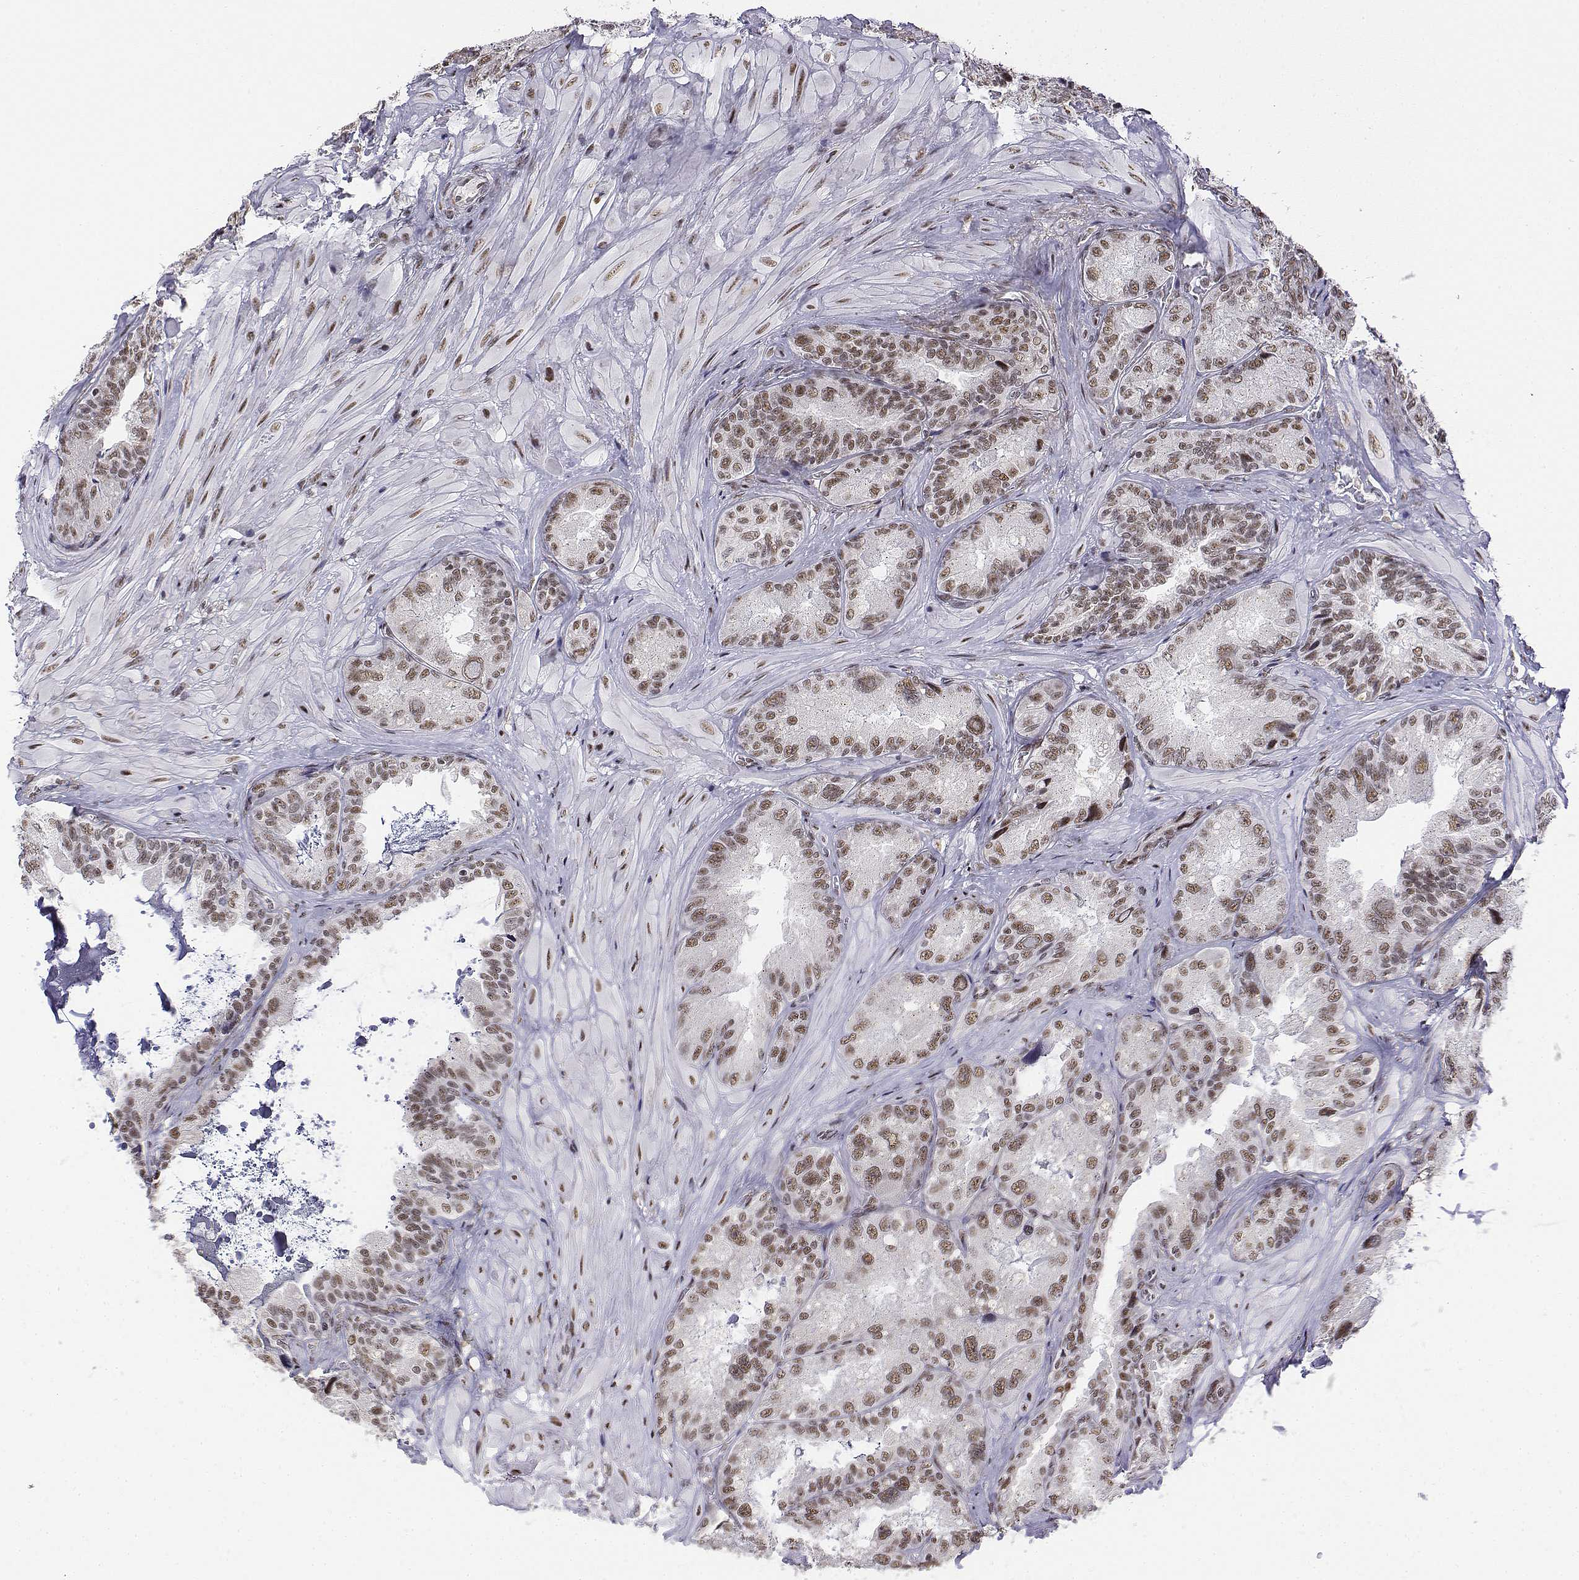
{"staining": {"intensity": "moderate", "quantity": ">75%", "location": "nuclear"}, "tissue": "seminal vesicle", "cell_type": "Glandular cells", "image_type": "normal", "snomed": [{"axis": "morphology", "description": "Normal tissue, NOS"}, {"axis": "topography", "description": "Seminal veicle"}], "caption": "Immunohistochemistry (DAB (3,3'-diaminobenzidine)) staining of benign human seminal vesicle exhibits moderate nuclear protein expression in approximately >75% of glandular cells. (DAB (3,3'-diaminobenzidine) IHC with brightfield microscopy, high magnification).", "gene": "SETD1A", "patient": {"sex": "male", "age": 69}}